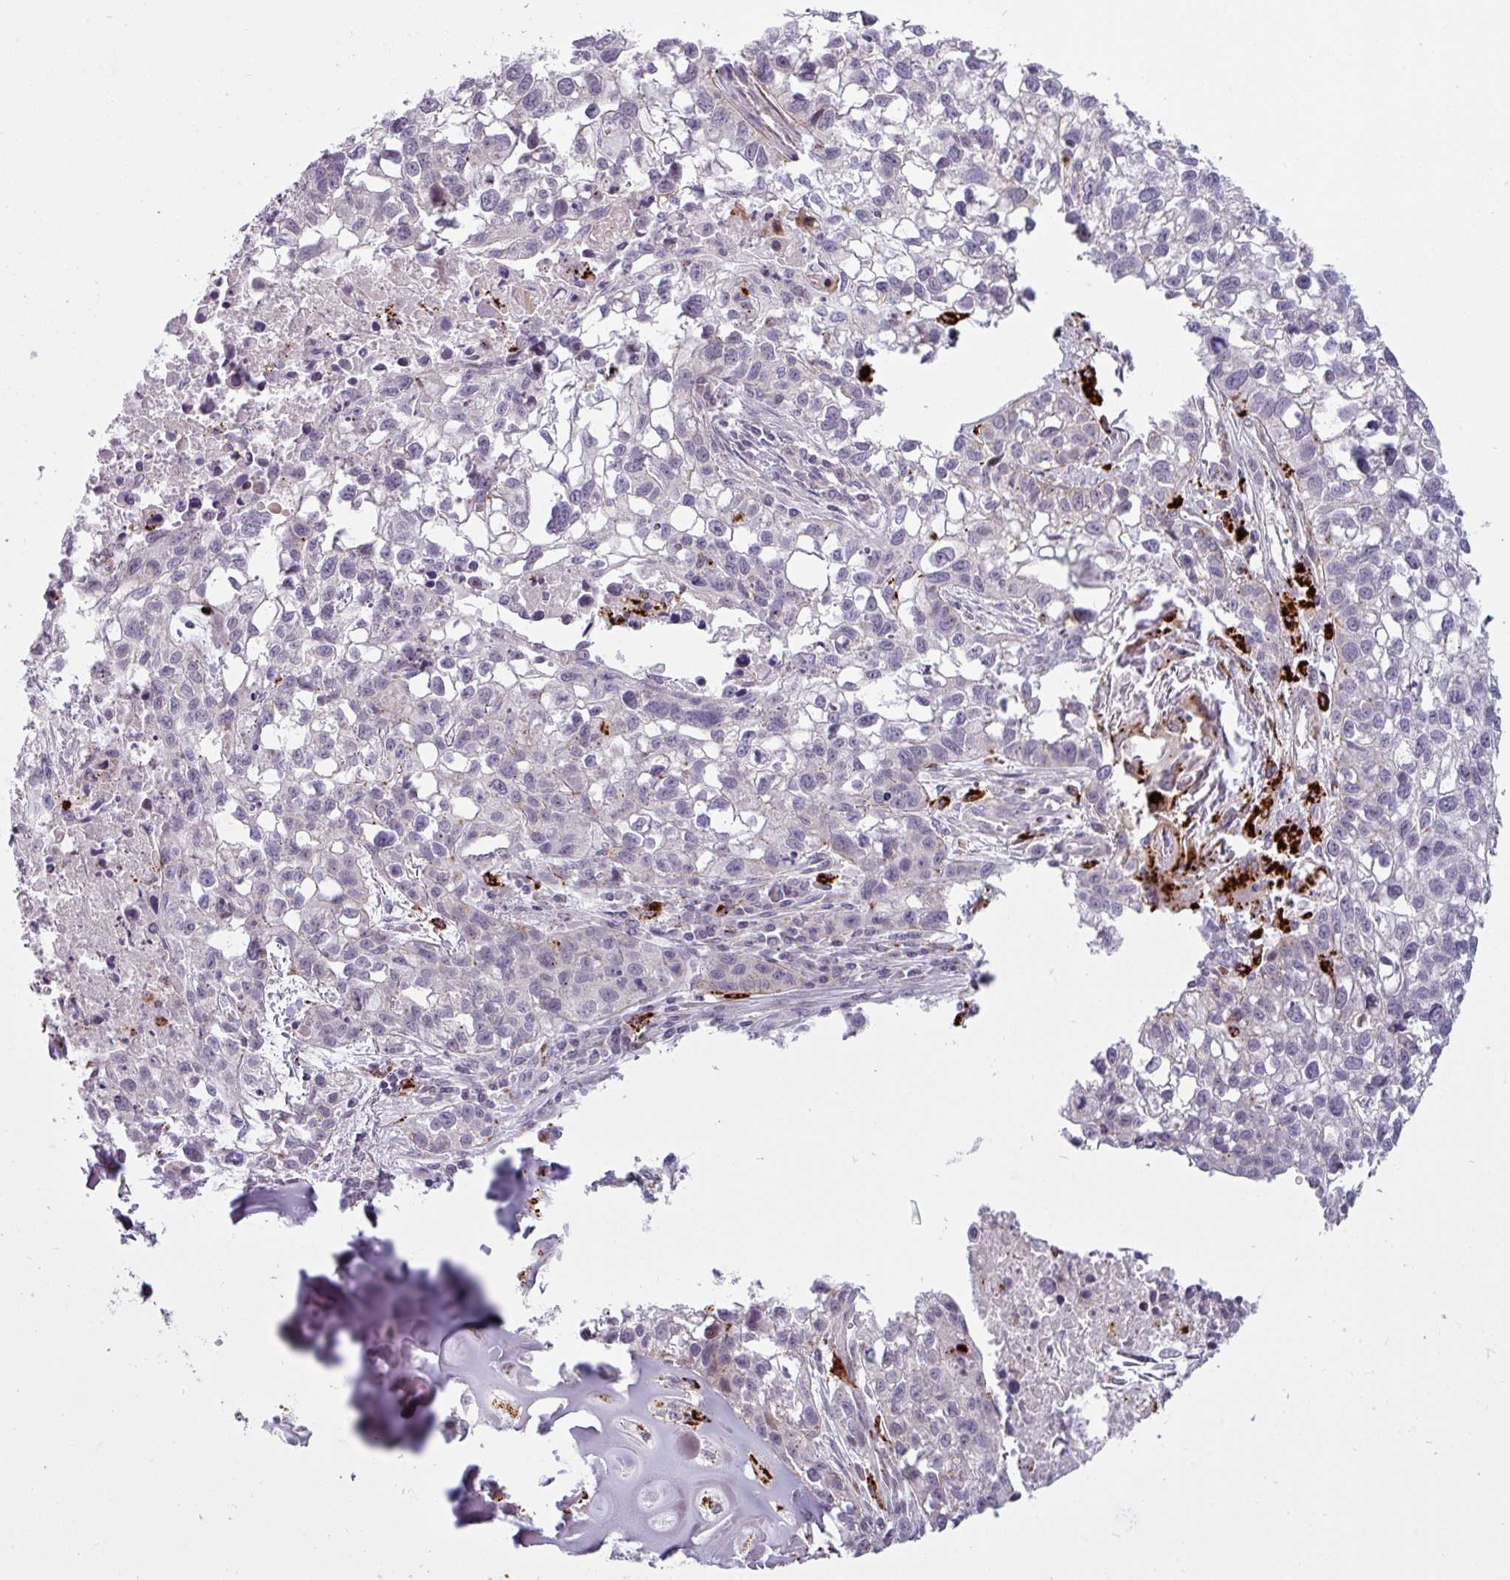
{"staining": {"intensity": "negative", "quantity": "none", "location": "none"}, "tissue": "lung cancer", "cell_type": "Tumor cells", "image_type": "cancer", "snomed": [{"axis": "morphology", "description": "Squamous cell carcinoma, NOS"}, {"axis": "topography", "description": "Lung"}], "caption": "This is a photomicrograph of immunohistochemistry (IHC) staining of squamous cell carcinoma (lung), which shows no positivity in tumor cells.", "gene": "MAP7D2", "patient": {"sex": "male", "age": 74}}